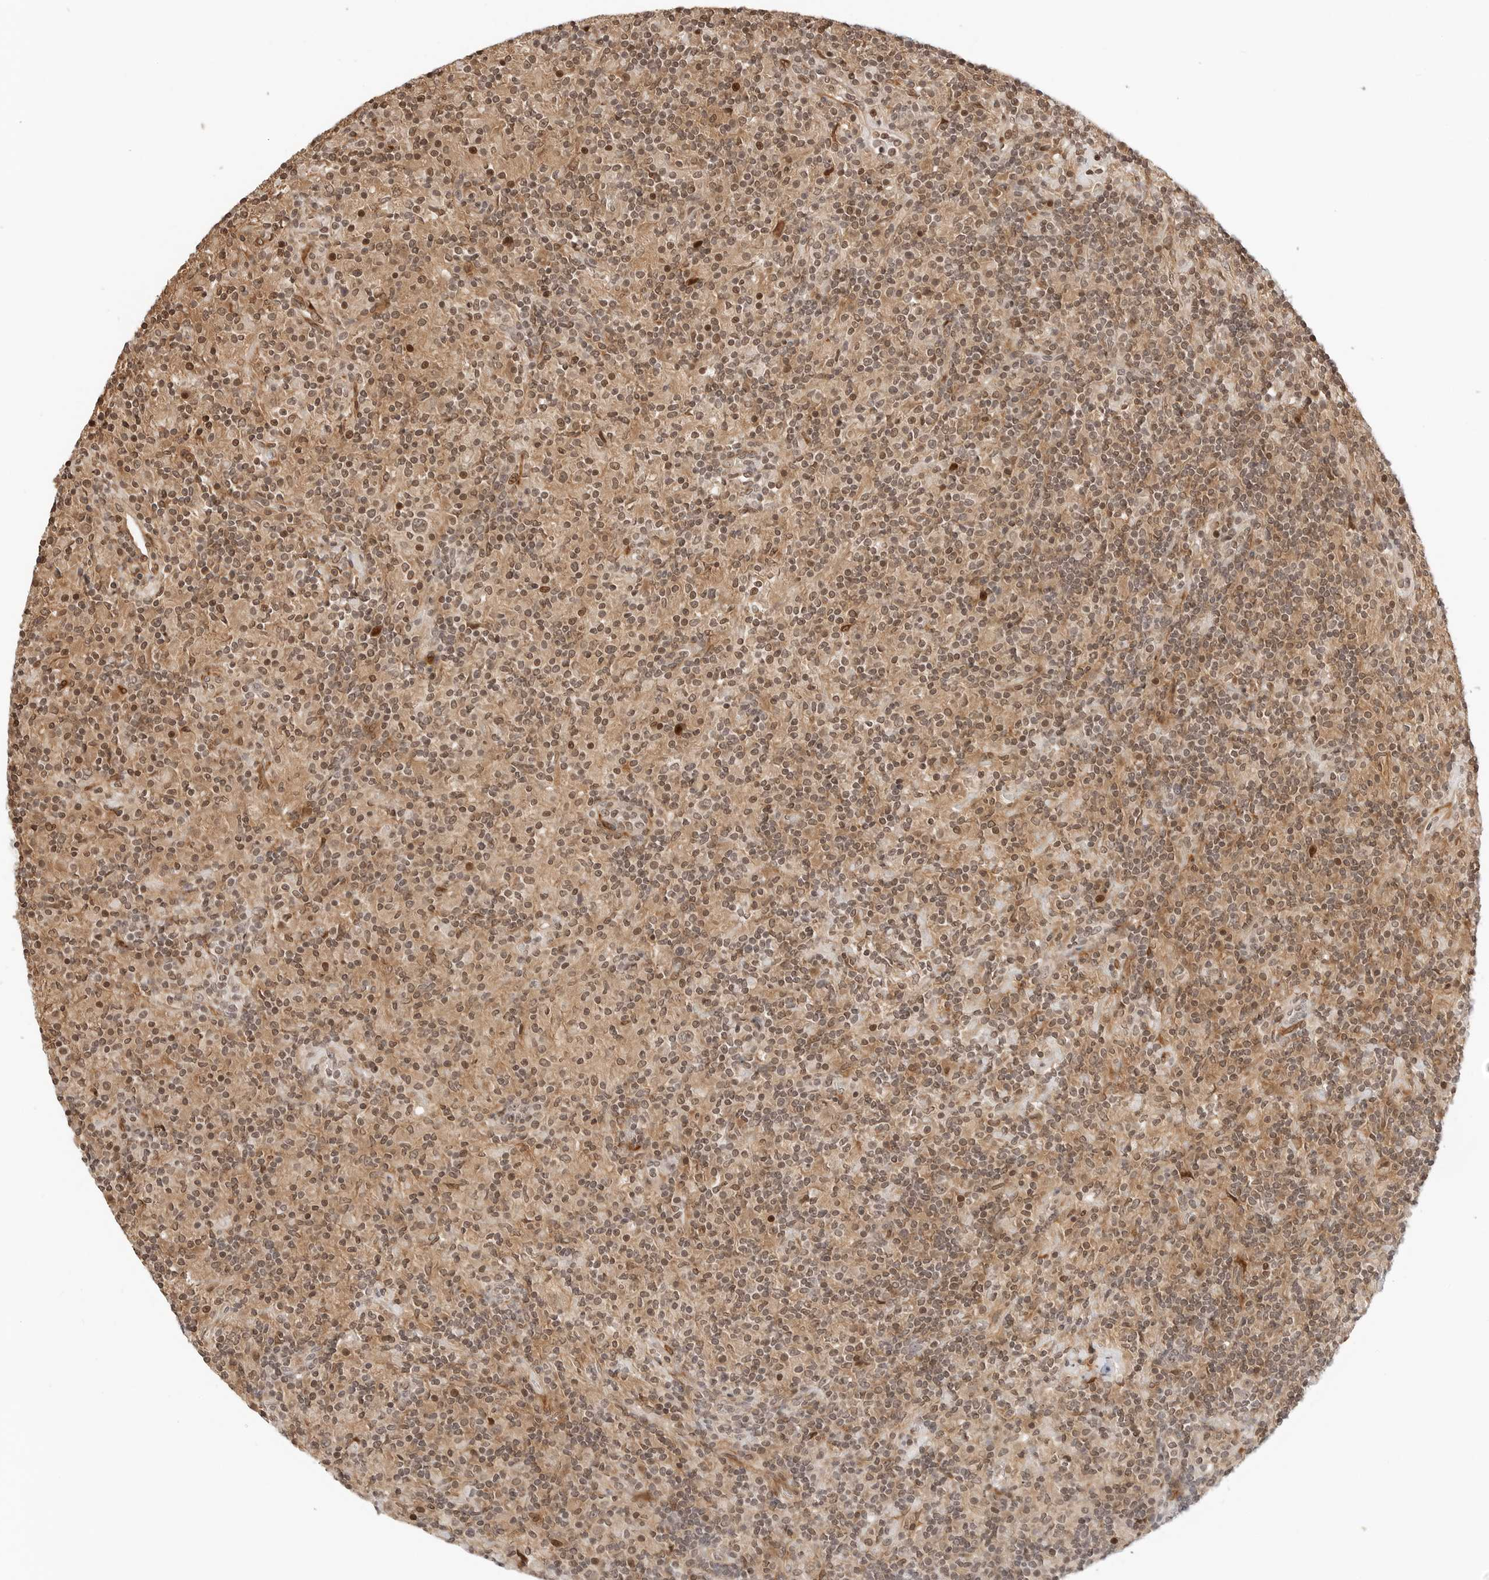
{"staining": {"intensity": "weak", "quantity": ">75%", "location": "nuclear"}, "tissue": "lymphoma", "cell_type": "Tumor cells", "image_type": "cancer", "snomed": [{"axis": "morphology", "description": "Hodgkin's disease, NOS"}, {"axis": "topography", "description": "Lymph node"}], "caption": "High-magnification brightfield microscopy of lymphoma stained with DAB (brown) and counterstained with hematoxylin (blue). tumor cells exhibit weak nuclear positivity is present in approximately>75% of cells.", "gene": "GEM", "patient": {"sex": "male", "age": 70}}